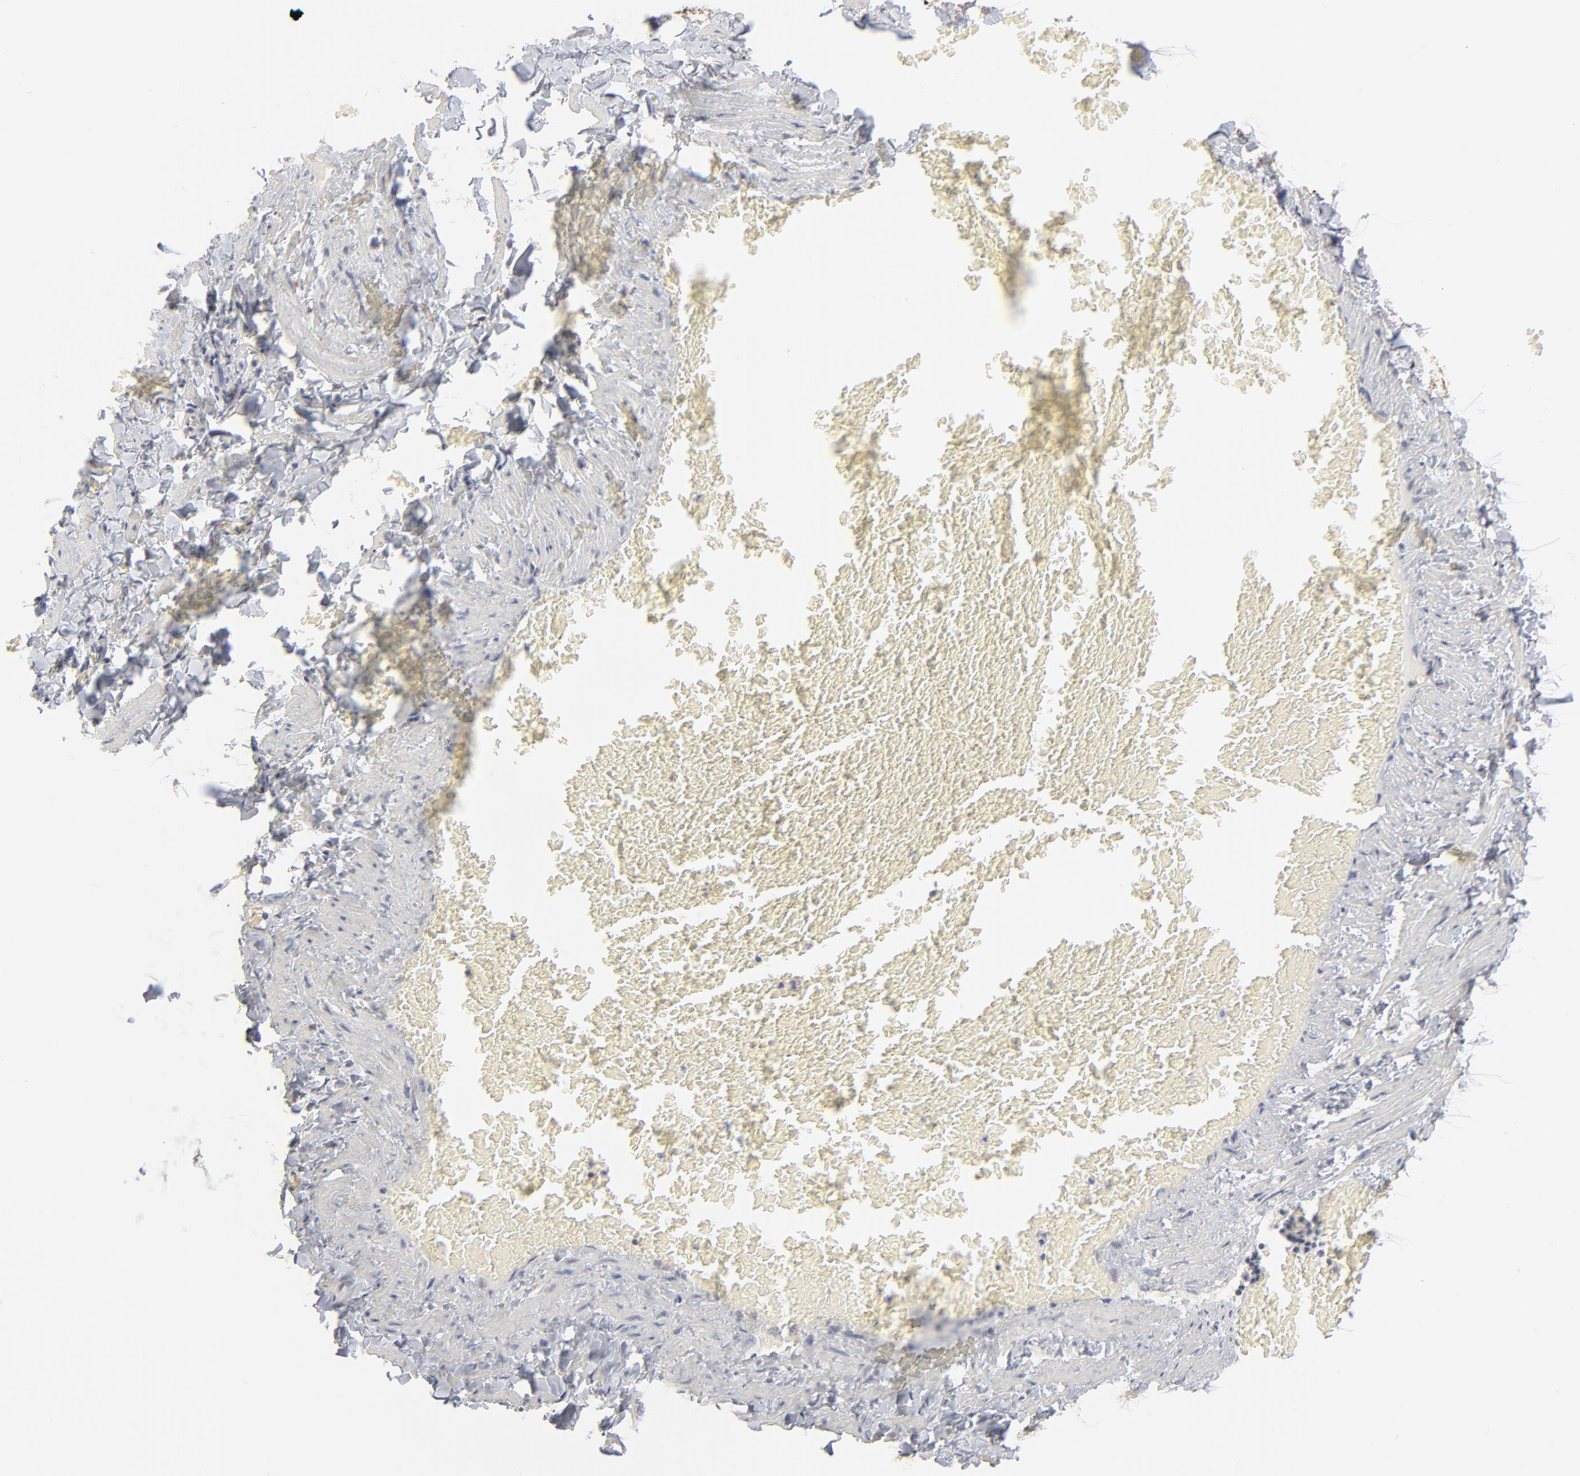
{"staining": {"intensity": "negative", "quantity": "none", "location": "none"}, "tissue": "adipose tissue", "cell_type": "Adipocytes", "image_type": "normal", "snomed": [{"axis": "morphology", "description": "Normal tissue, NOS"}, {"axis": "topography", "description": "Vascular tissue"}], "caption": "A photomicrograph of adipose tissue stained for a protein reveals no brown staining in adipocytes.", "gene": "AURKA", "patient": {"sex": "male", "age": 41}}